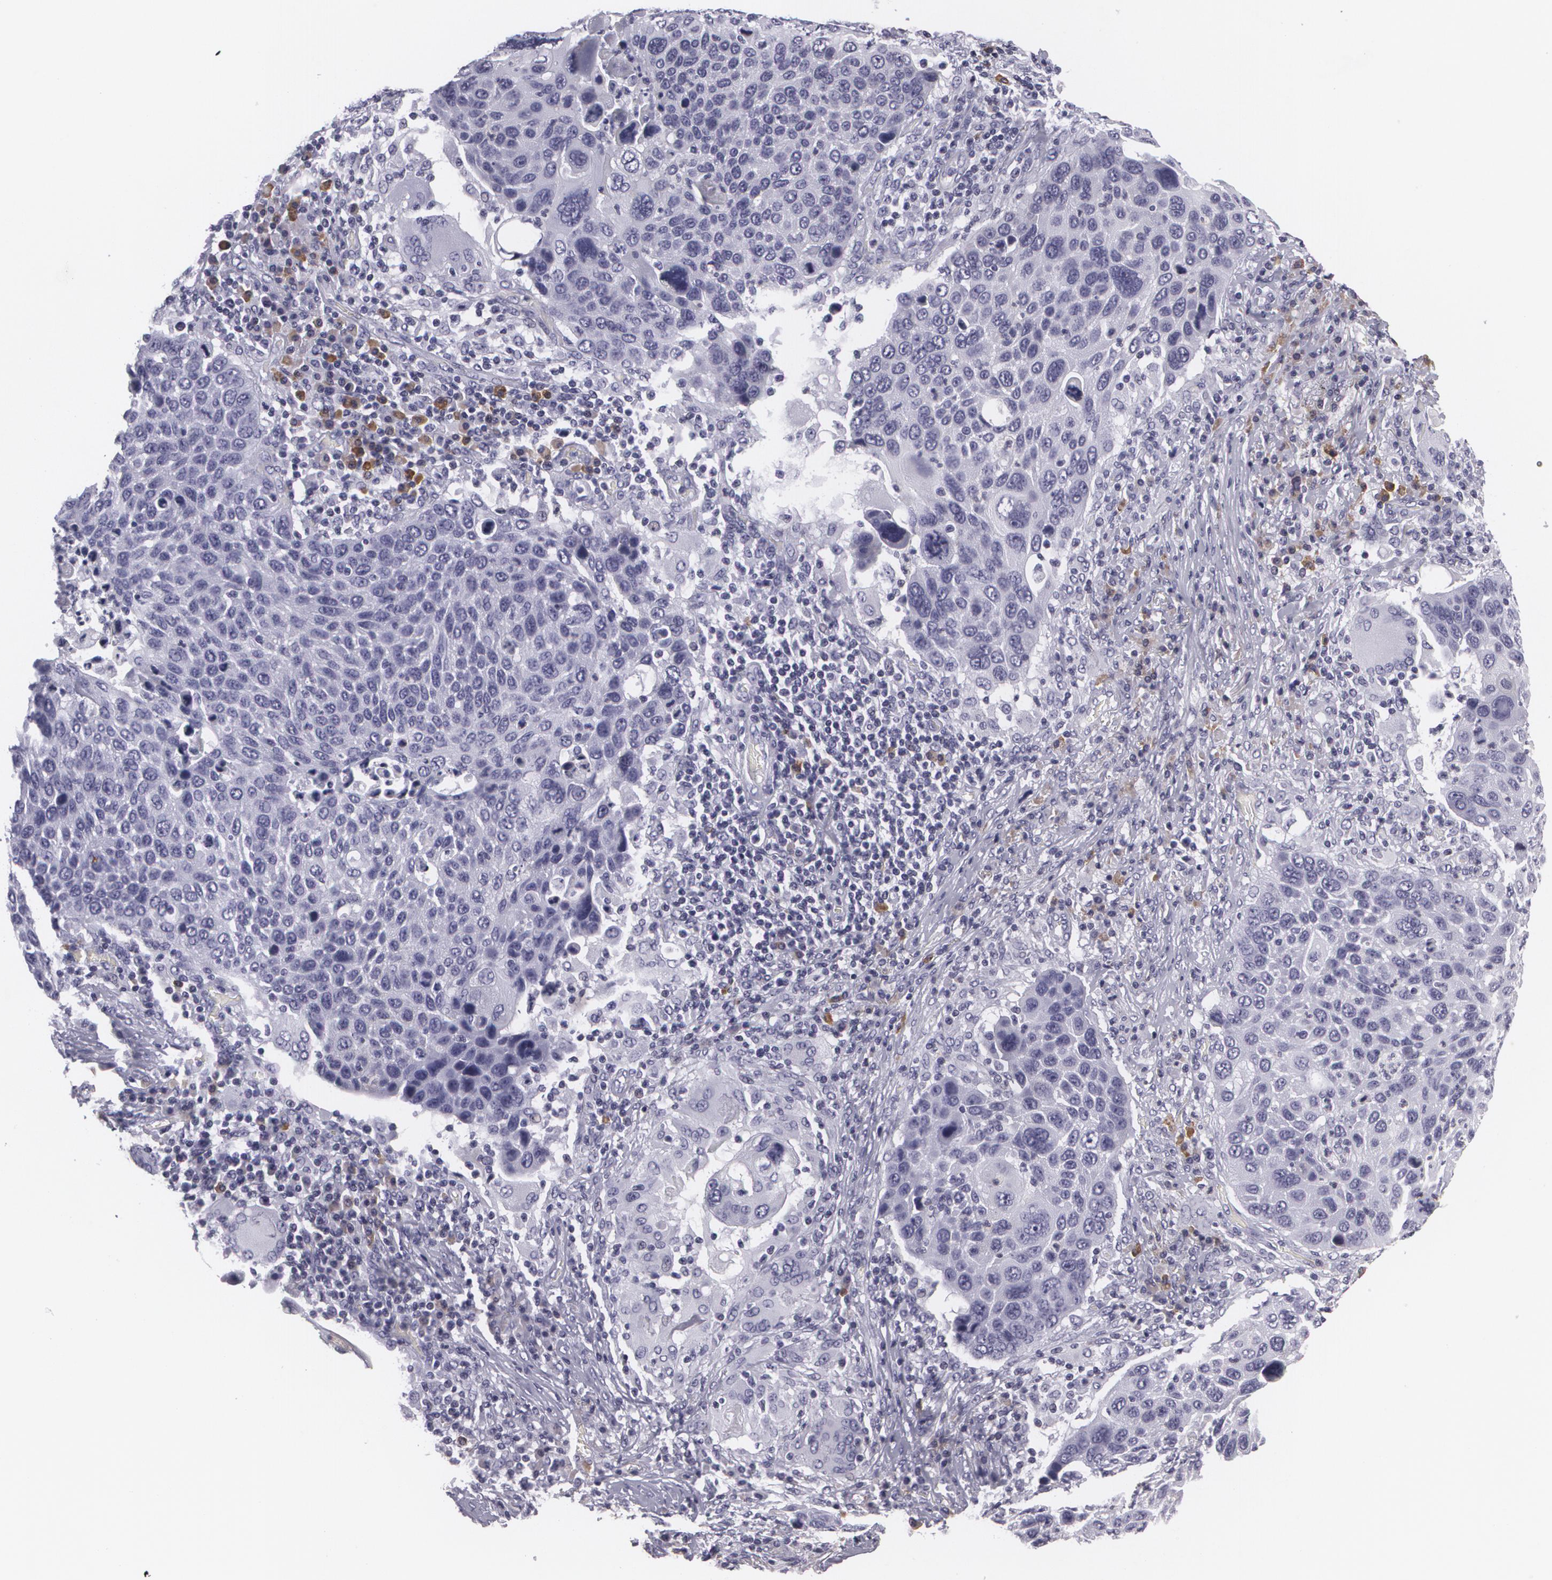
{"staining": {"intensity": "negative", "quantity": "none", "location": "none"}, "tissue": "lung cancer", "cell_type": "Tumor cells", "image_type": "cancer", "snomed": [{"axis": "morphology", "description": "Squamous cell carcinoma, NOS"}, {"axis": "topography", "description": "Lung"}], "caption": "Immunohistochemistry photomicrograph of neoplastic tissue: human lung cancer stained with DAB (3,3'-diaminobenzidine) reveals no significant protein expression in tumor cells.", "gene": "MAP2", "patient": {"sex": "male", "age": 68}}